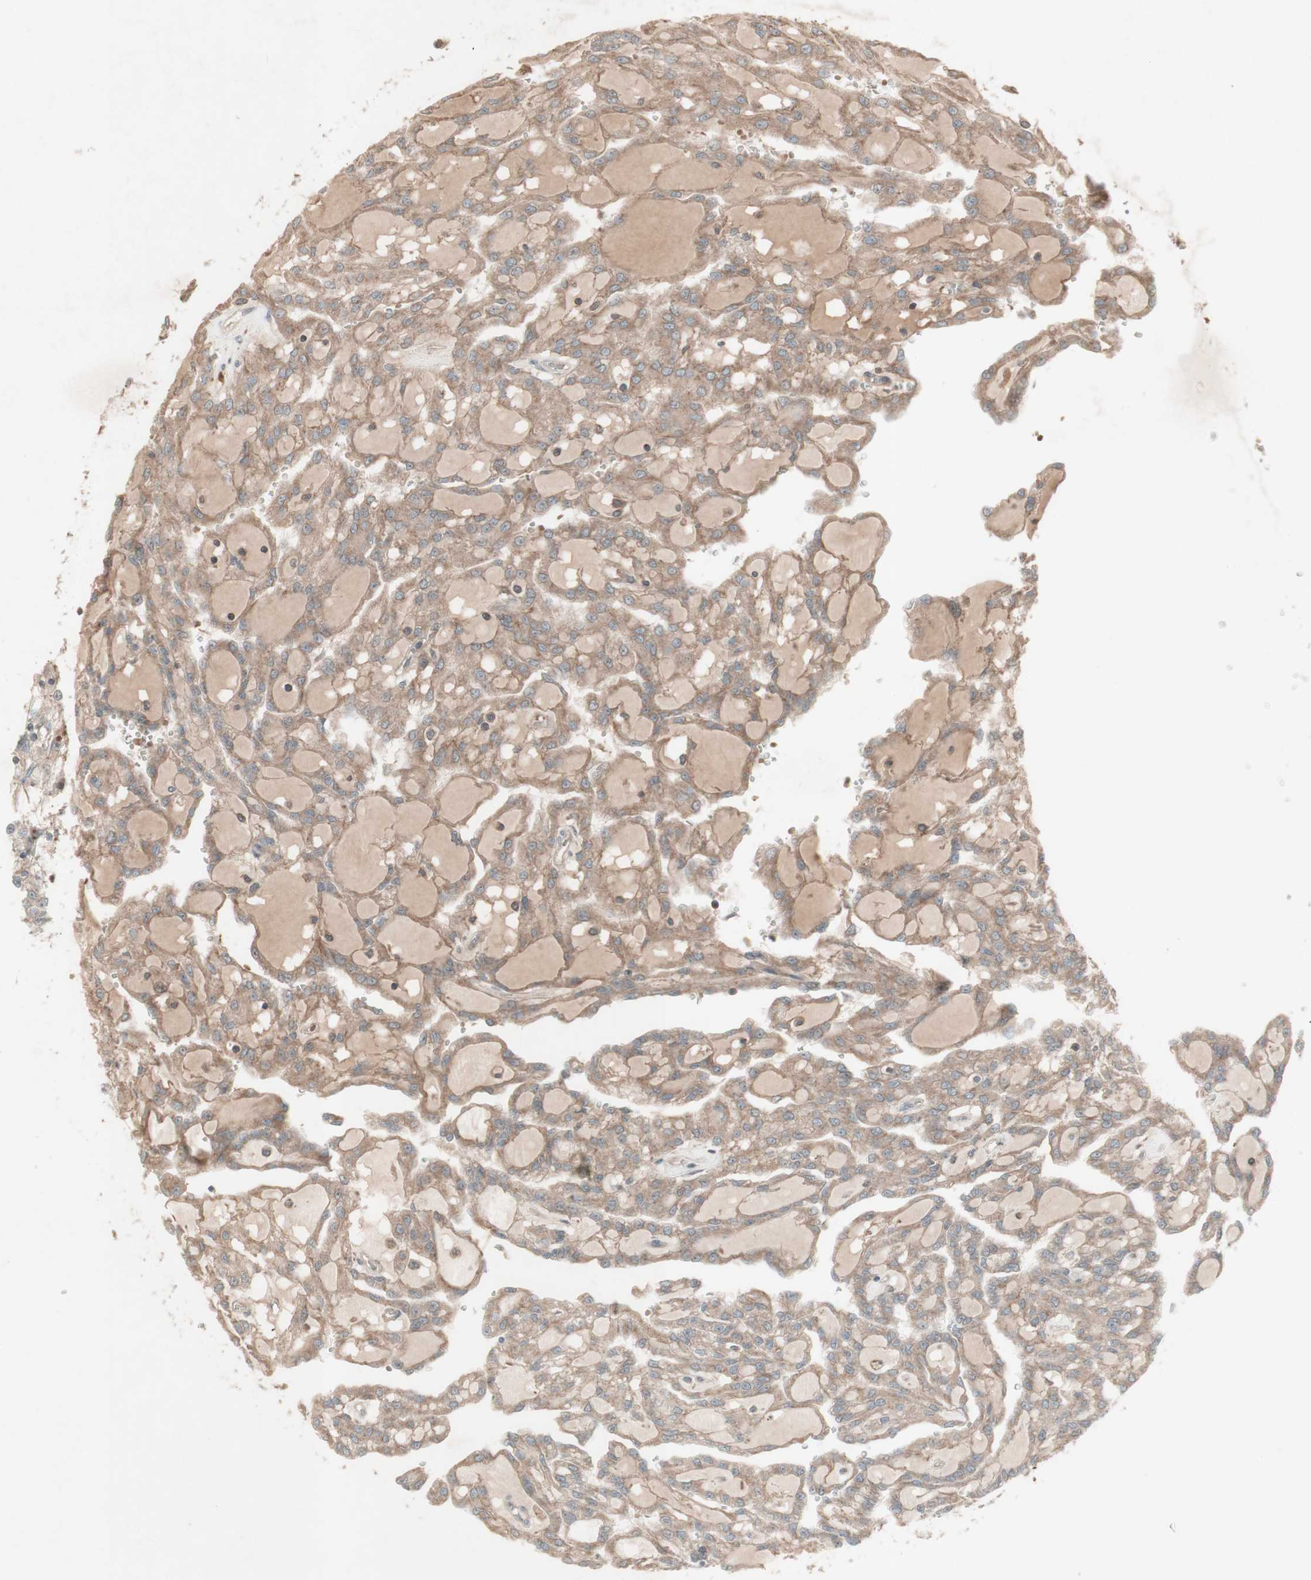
{"staining": {"intensity": "weak", "quantity": ">75%", "location": "cytoplasmic/membranous"}, "tissue": "renal cancer", "cell_type": "Tumor cells", "image_type": "cancer", "snomed": [{"axis": "morphology", "description": "Adenocarcinoma, NOS"}, {"axis": "topography", "description": "Kidney"}], "caption": "A micrograph showing weak cytoplasmic/membranous positivity in approximately >75% of tumor cells in adenocarcinoma (renal), as visualized by brown immunohistochemical staining.", "gene": "MSH6", "patient": {"sex": "male", "age": 63}}